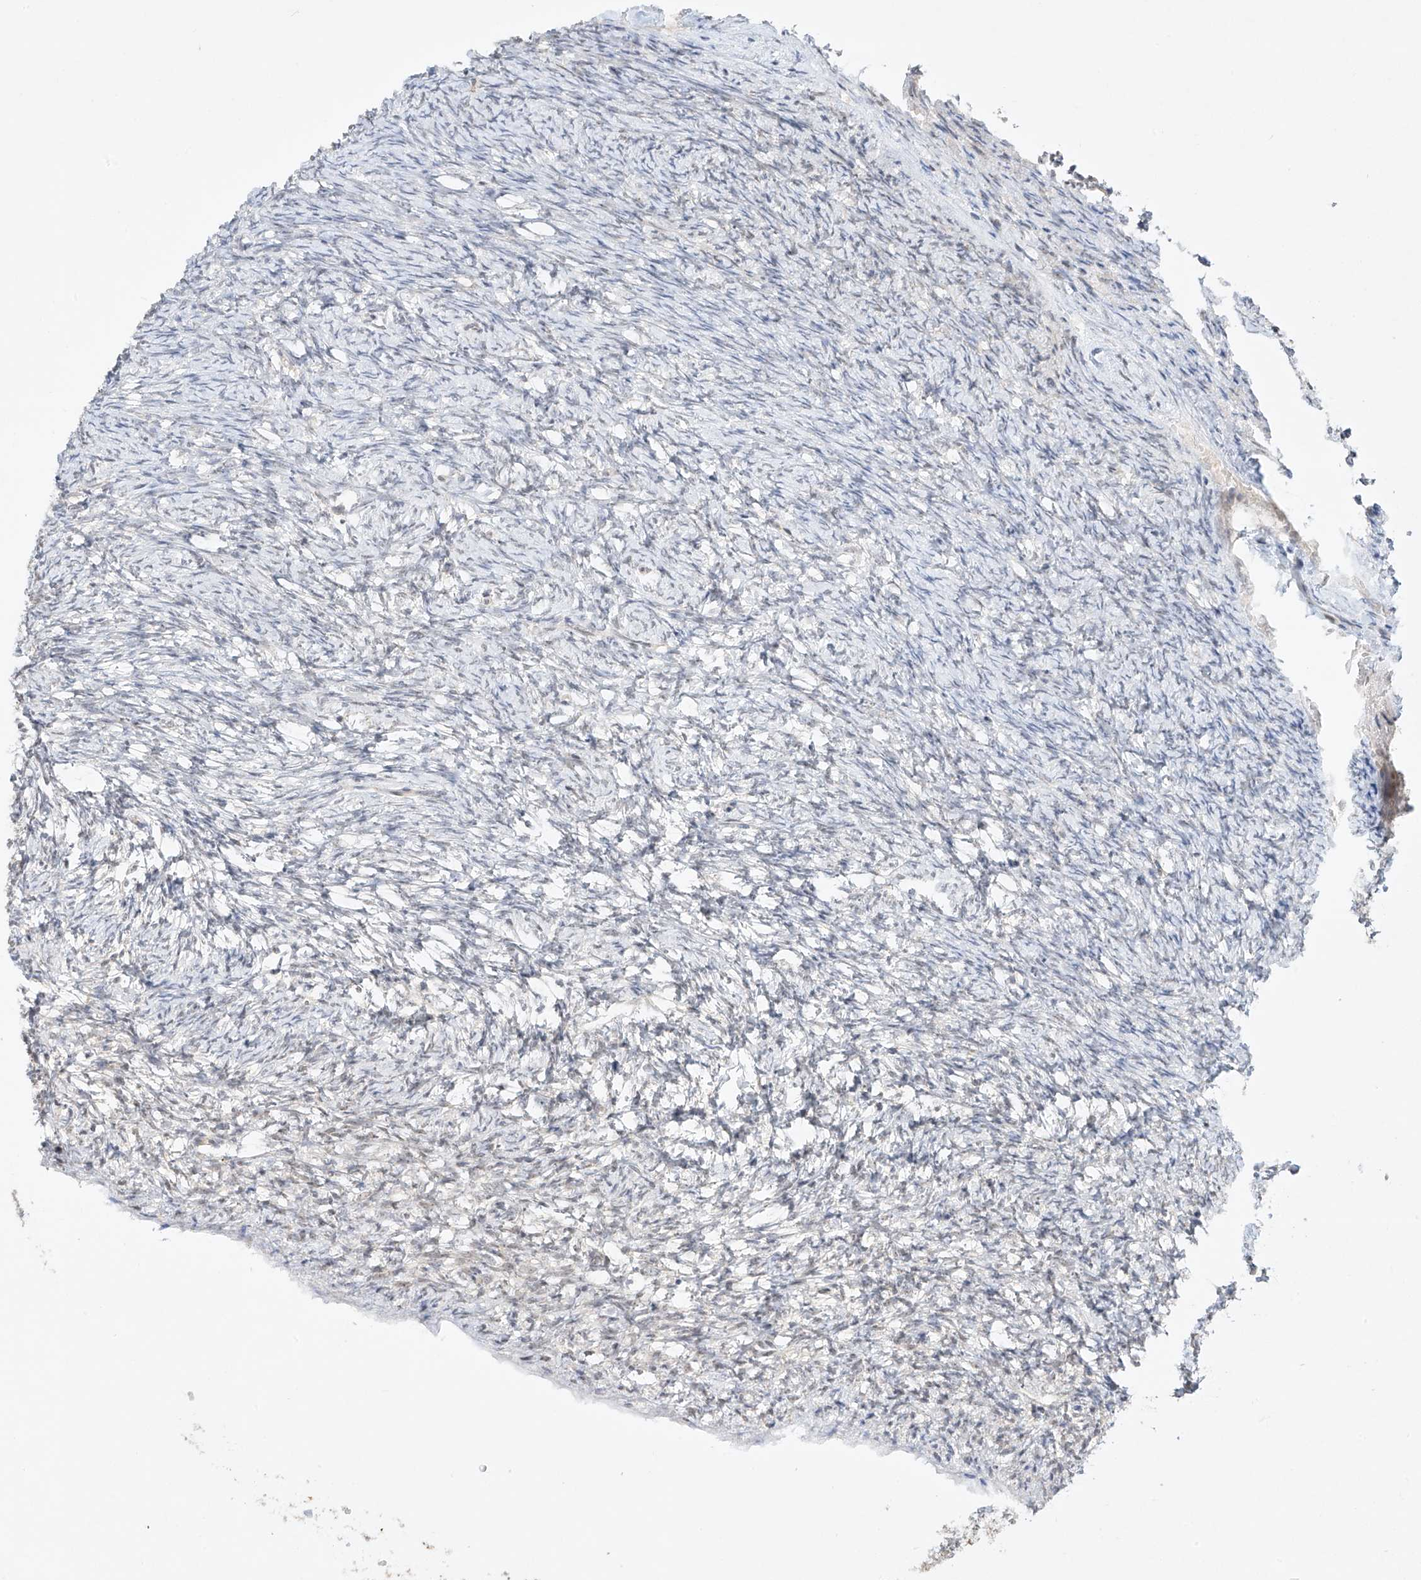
{"staining": {"intensity": "negative", "quantity": "none", "location": "none"}, "tissue": "ovary", "cell_type": "Ovarian stroma cells", "image_type": "normal", "snomed": [{"axis": "morphology", "description": "Normal tissue, NOS"}, {"axis": "morphology", "description": "Cyst, NOS"}, {"axis": "topography", "description": "Ovary"}], "caption": "Ovarian stroma cells show no significant protein positivity in normal ovary. (Immunohistochemistry (ihc), brightfield microscopy, high magnification).", "gene": "TASP1", "patient": {"sex": "female", "age": 33}}